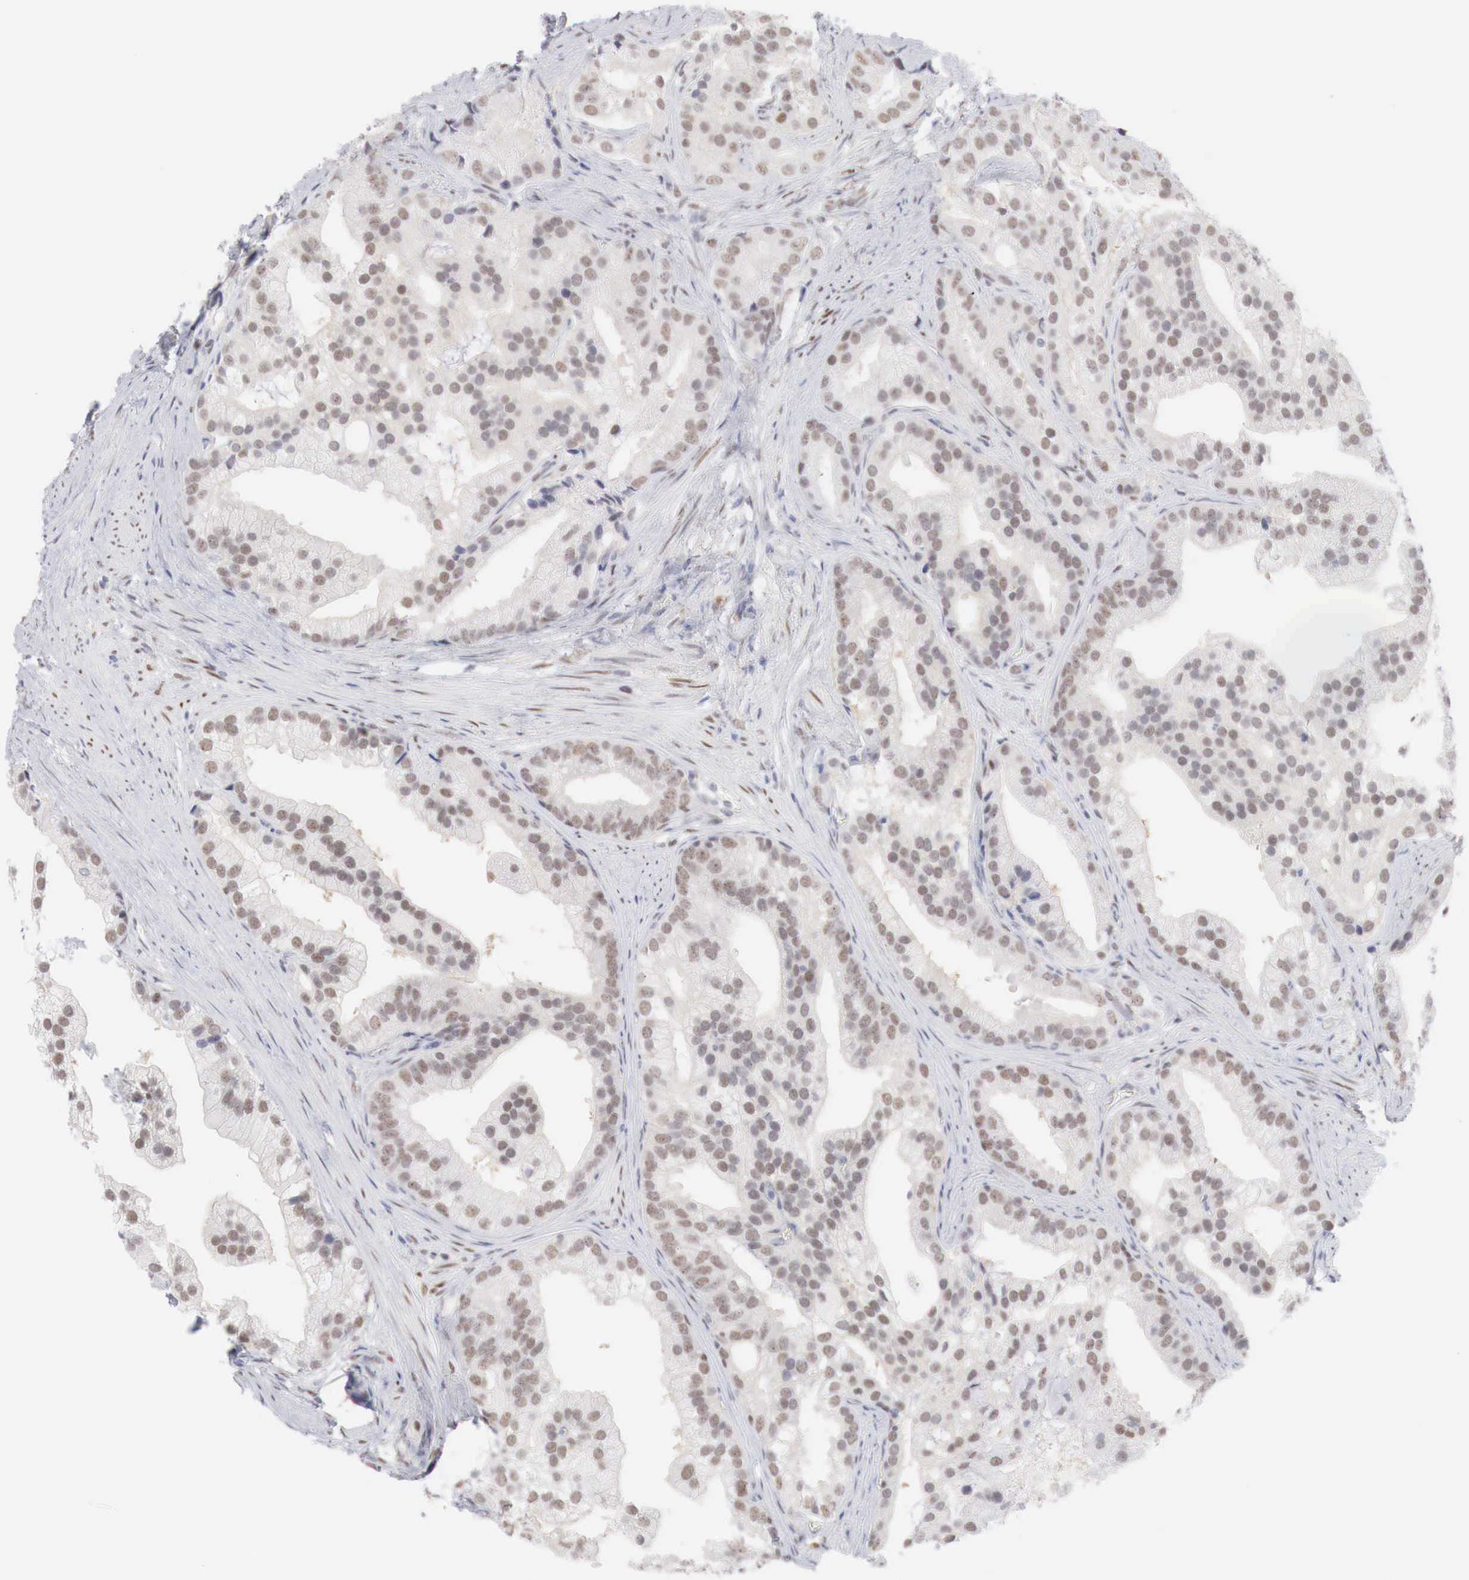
{"staining": {"intensity": "weak", "quantity": ">75%", "location": "nuclear"}, "tissue": "prostate cancer", "cell_type": "Tumor cells", "image_type": "cancer", "snomed": [{"axis": "morphology", "description": "Adenocarcinoma, Medium grade"}, {"axis": "topography", "description": "Prostate"}], "caption": "Protein analysis of prostate adenocarcinoma (medium-grade) tissue reveals weak nuclear expression in approximately >75% of tumor cells.", "gene": "FOXP2", "patient": {"sex": "male", "age": 65}}